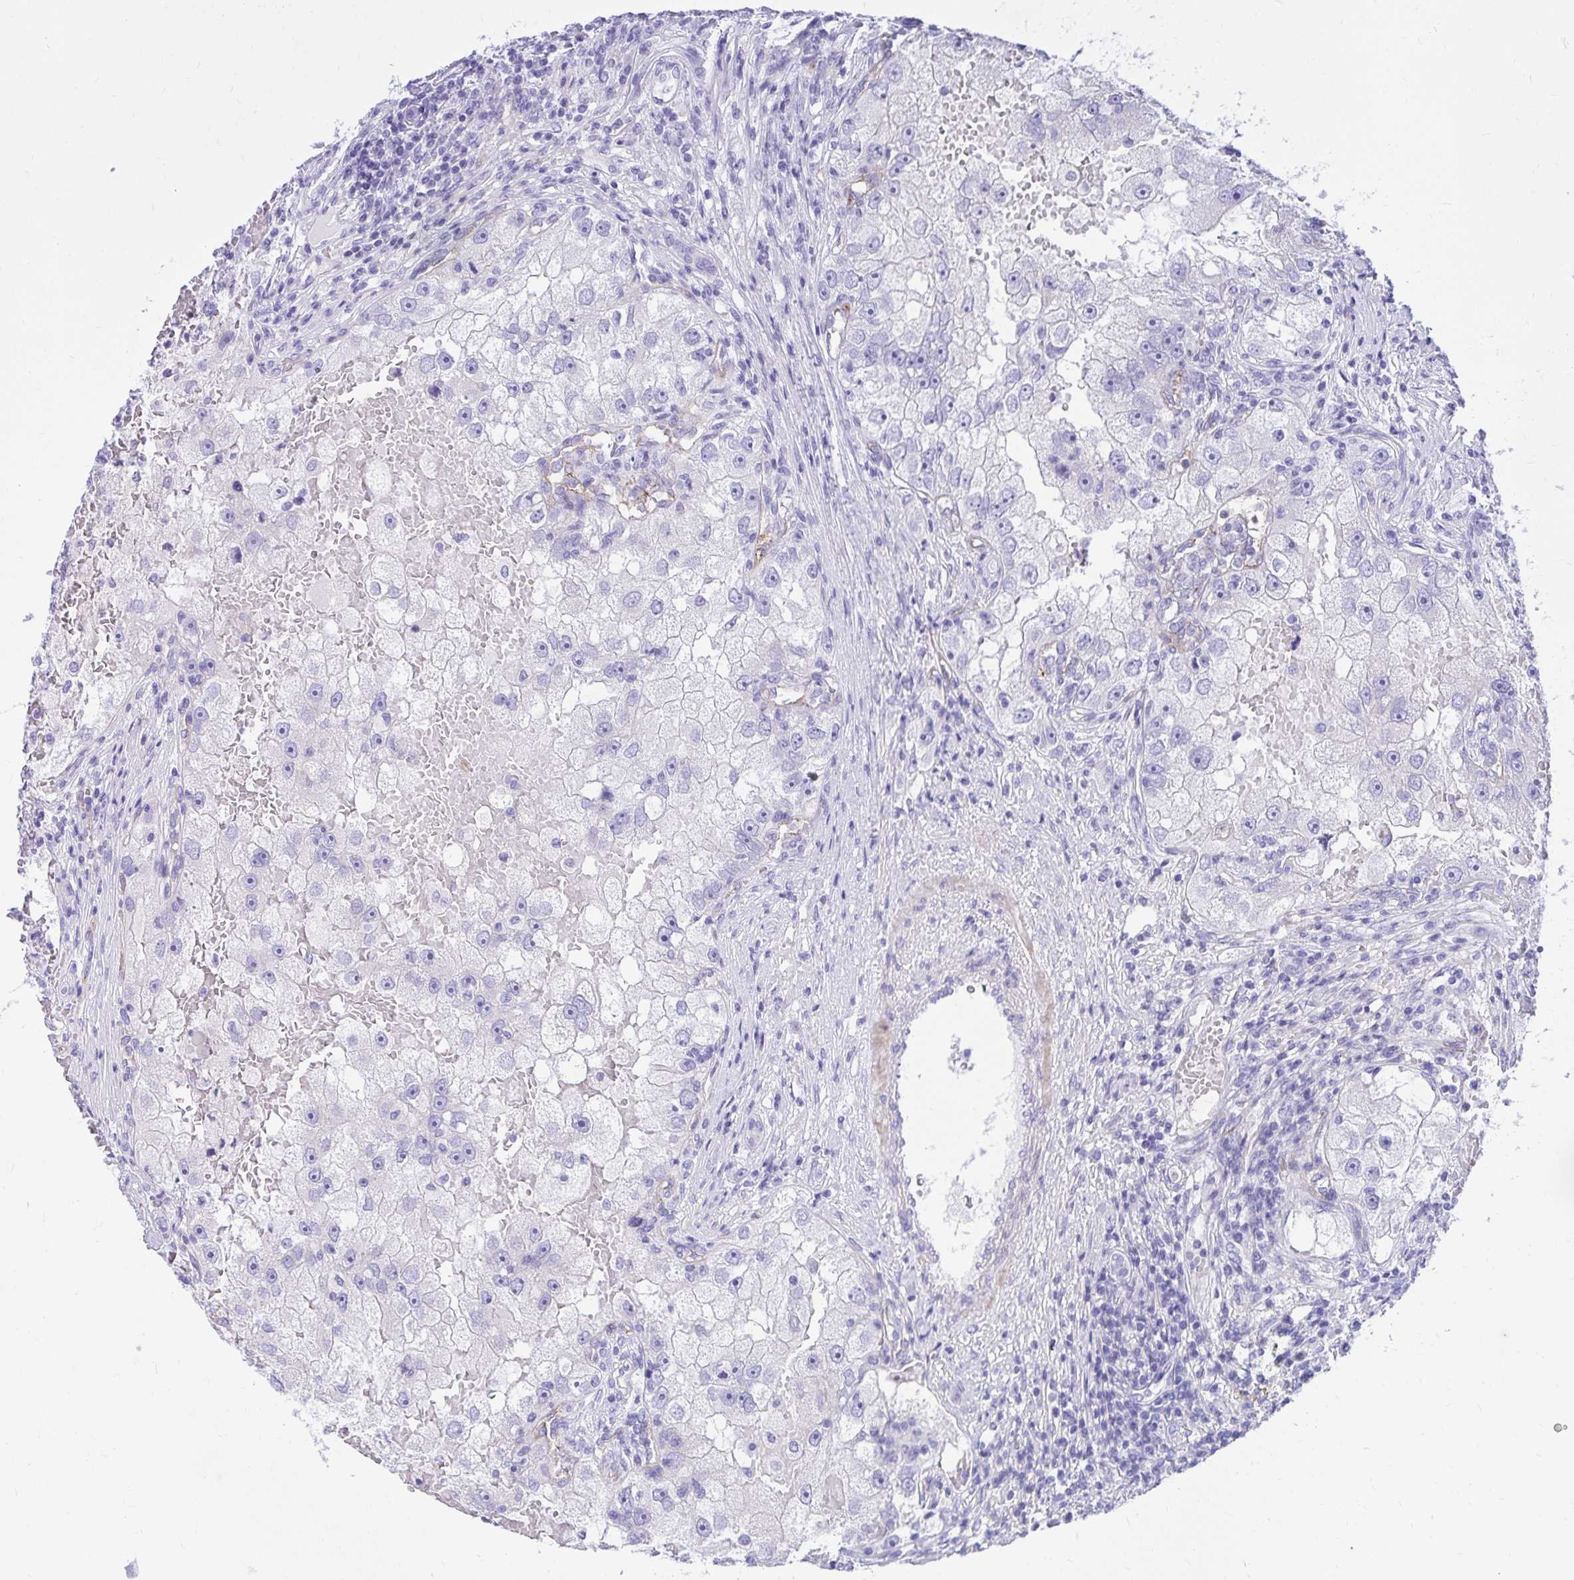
{"staining": {"intensity": "negative", "quantity": "none", "location": "none"}, "tissue": "renal cancer", "cell_type": "Tumor cells", "image_type": "cancer", "snomed": [{"axis": "morphology", "description": "Adenocarcinoma, NOS"}, {"axis": "topography", "description": "Kidney"}], "caption": "IHC of human renal adenocarcinoma exhibits no positivity in tumor cells.", "gene": "PELI3", "patient": {"sex": "male", "age": 63}}